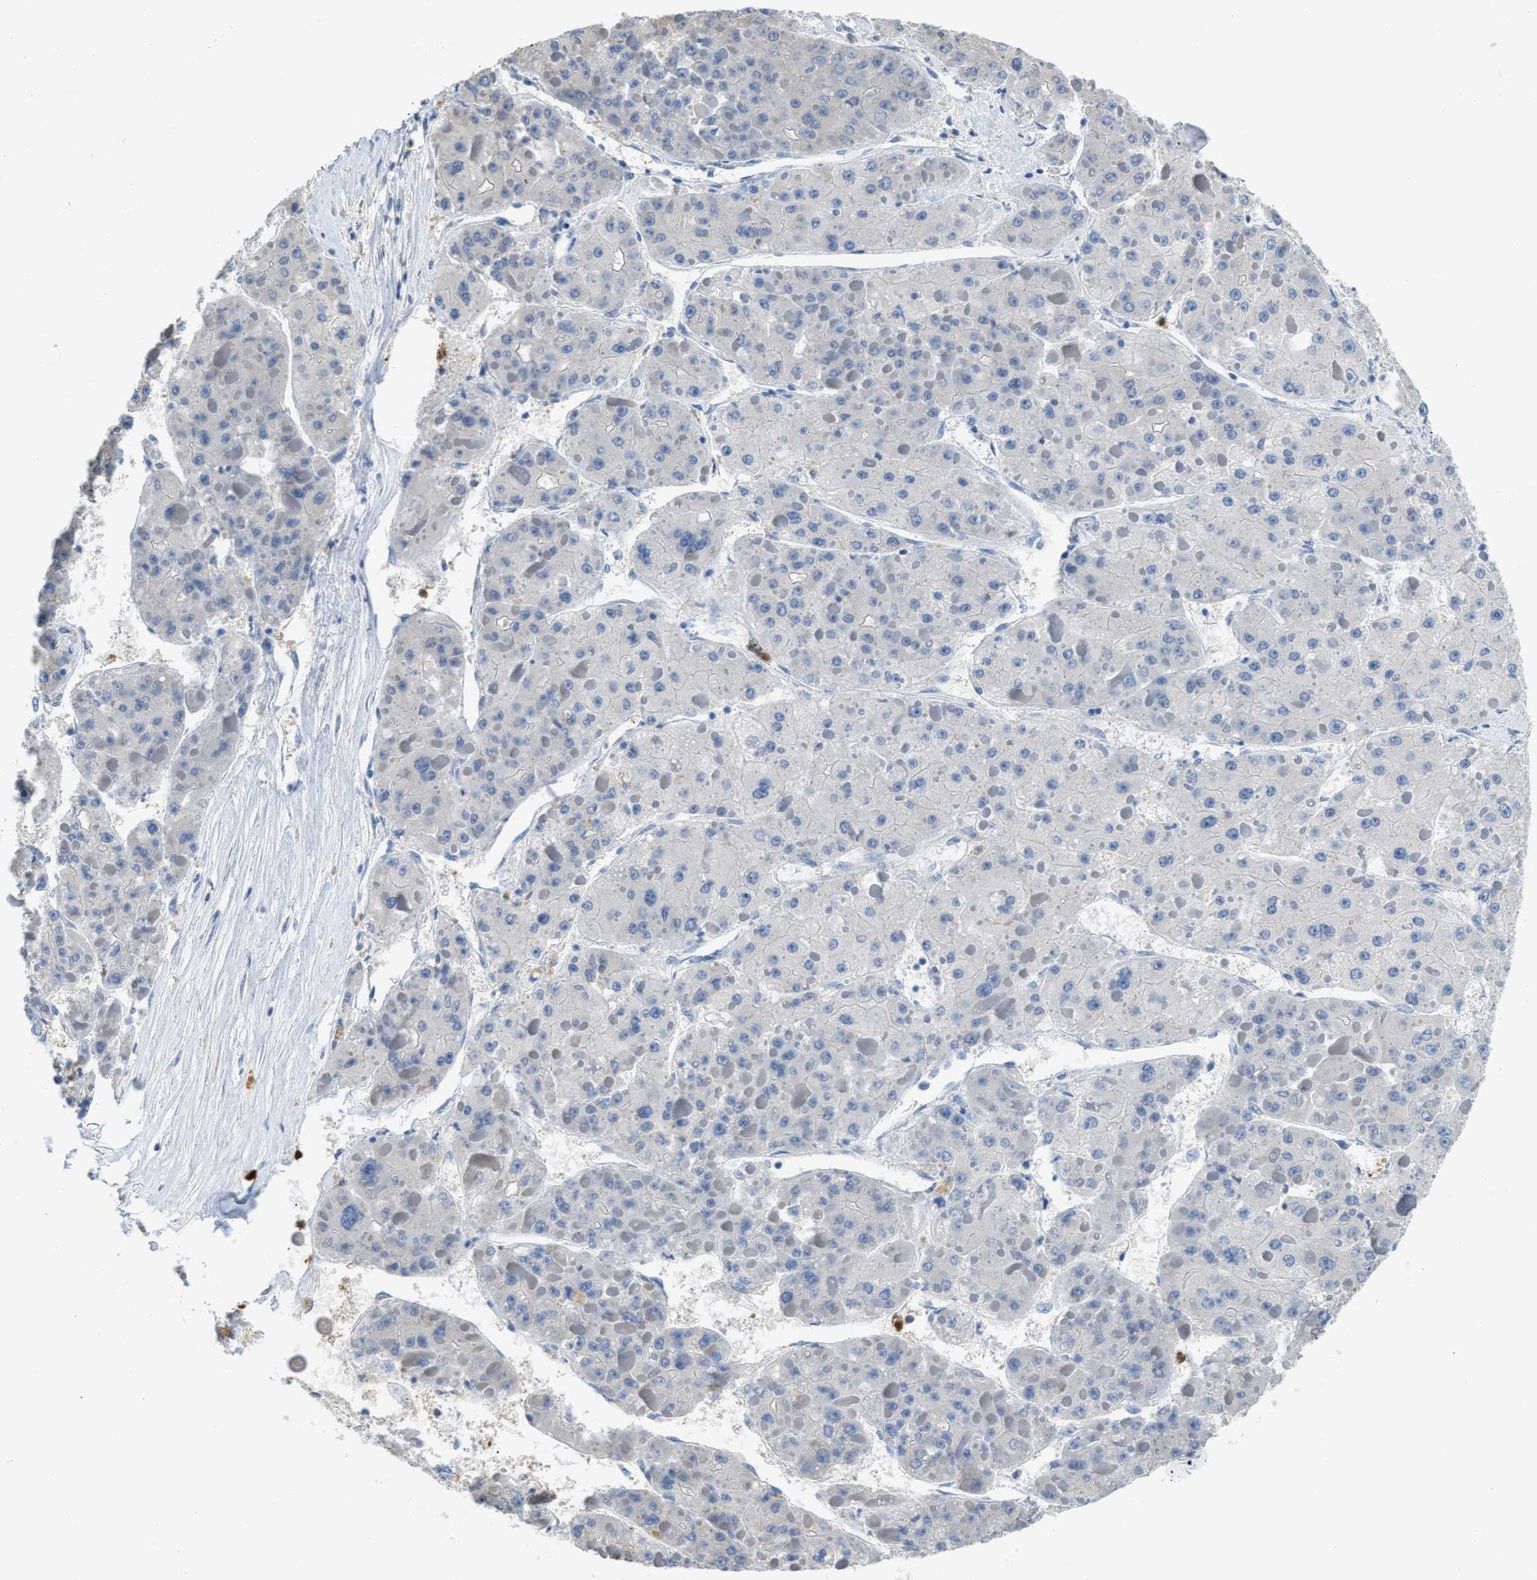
{"staining": {"intensity": "negative", "quantity": "none", "location": "none"}, "tissue": "liver cancer", "cell_type": "Tumor cells", "image_type": "cancer", "snomed": [{"axis": "morphology", "description": "Carcinoma, Hepatocellular, NOS"}, {"axis": "topography", "description": "Liver"}], "caption": "There is no significant positivity in tumor cells of liver cancer.", "gene": "SERPINB1", "patient": {"sex": "female", "age": 73}}